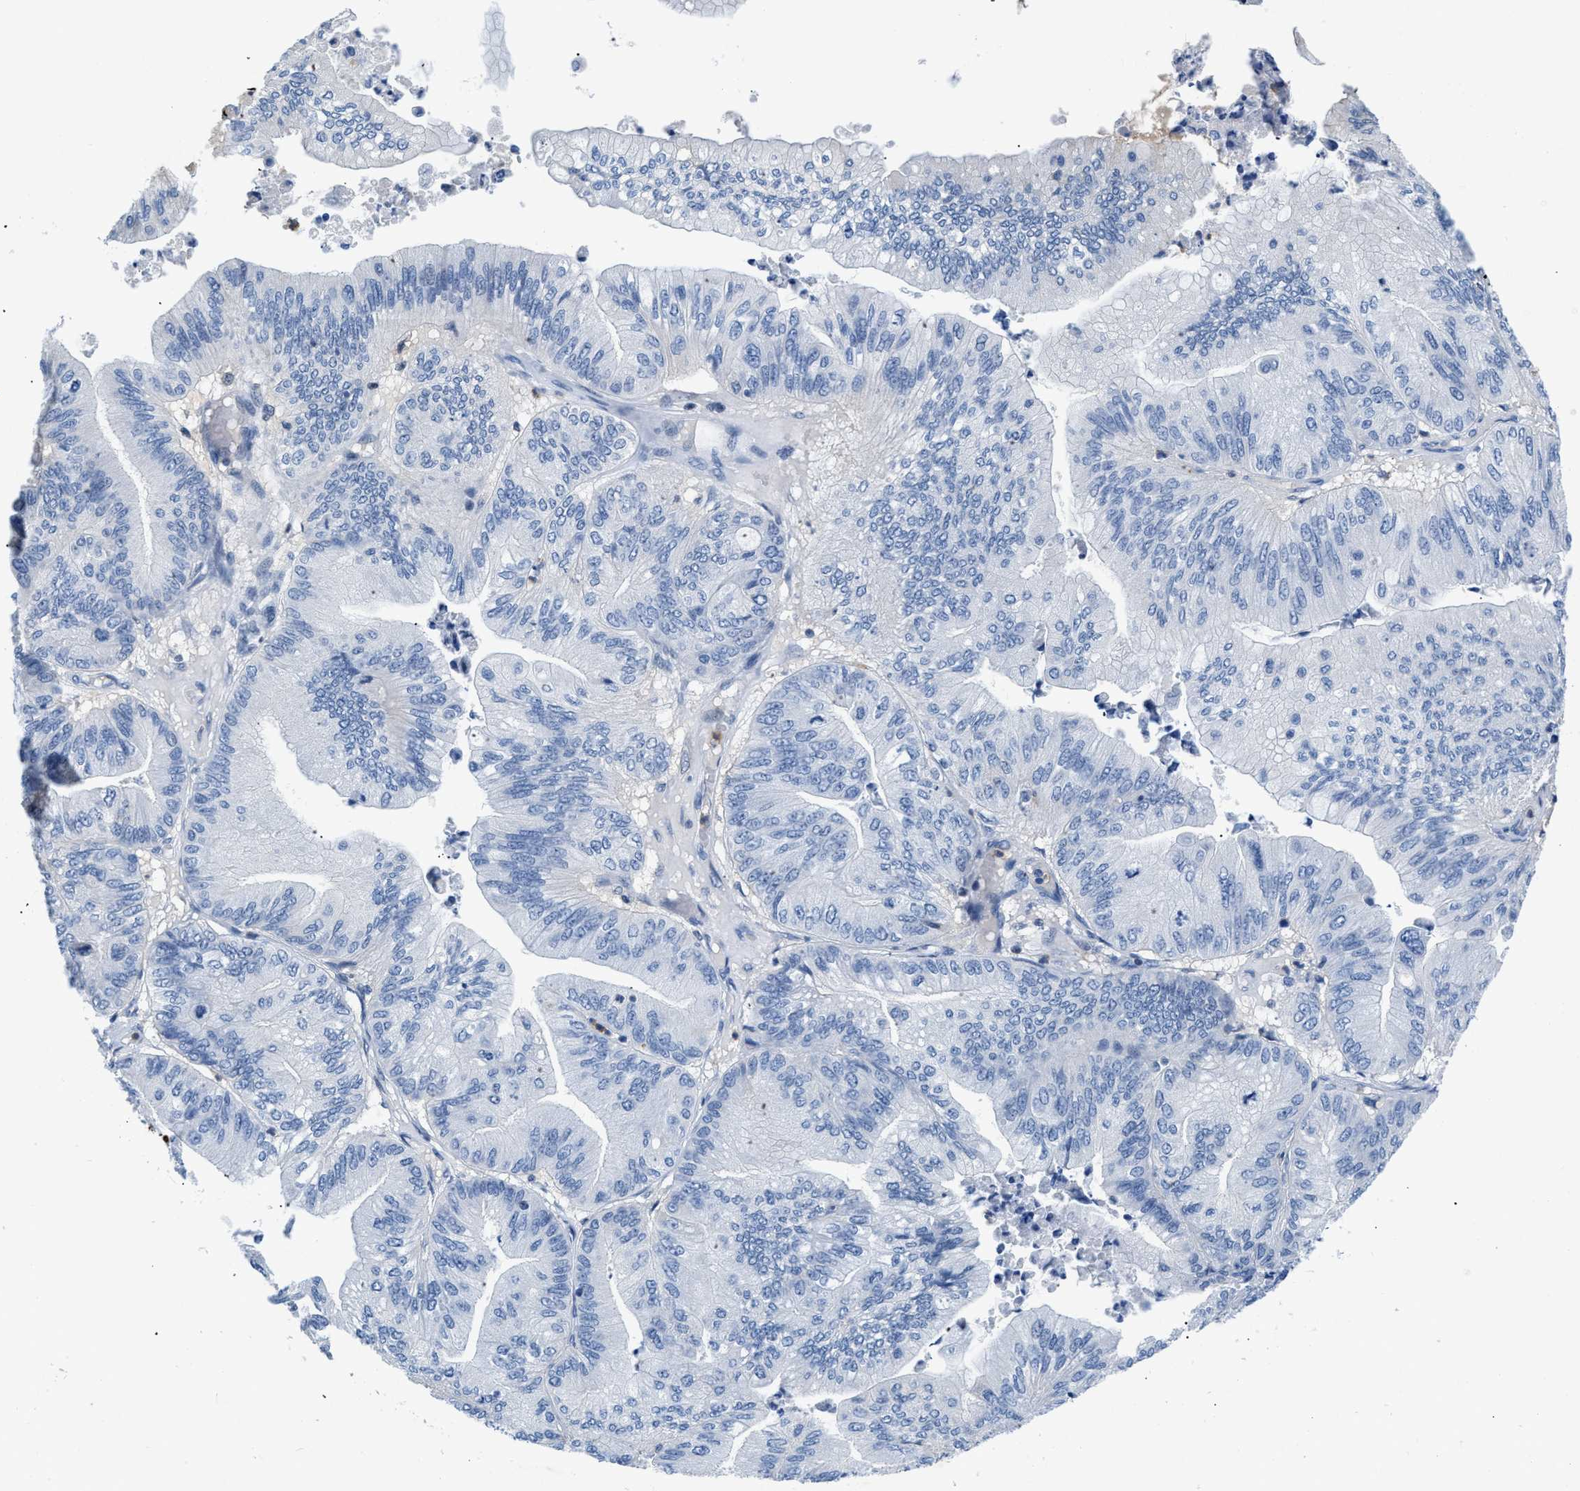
{"staining": {"intensity": "negative", "quantity": "none", "location": "none"}, "tissue": "ovarian cancer", "cell_type": "Tumor cells", "image_type": "cancer", "snomed": [{"axis": "morphology", "description": "Cystadenocarcinoma, mucinous, NOS"}, {"axis": "topography", "description": "Ovary"}], "caption": "This is a histopathology image of IHC staining of ovarian cancer, which shows no expression in tumor cells. (DAB (3,3'-diaminobenzidine) IHC visualized using brightfield microscopy, high magnification).", "gene": "BOLL", "patient": {"sex": "female", "age": 61}}